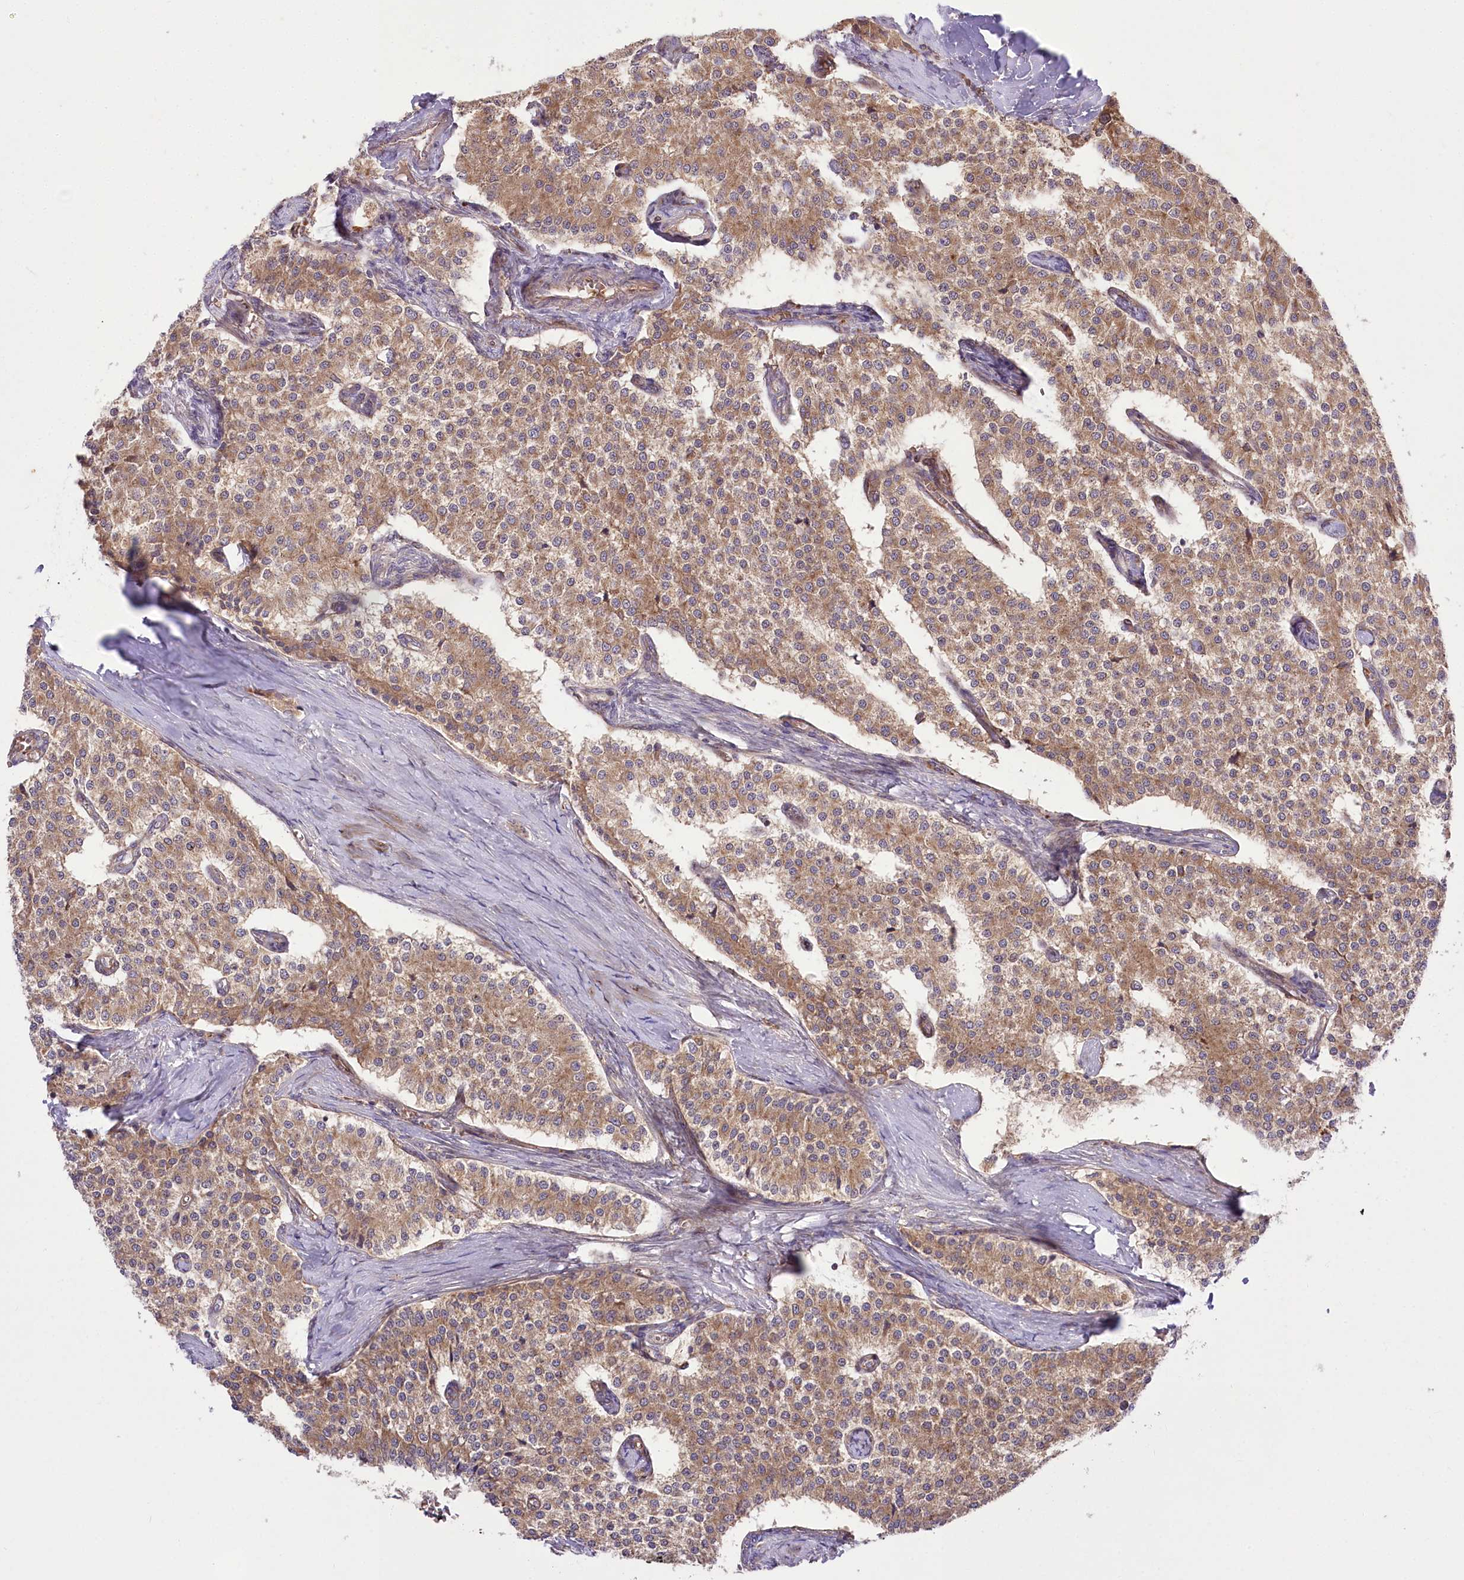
{"staining": {"intensity": "moderate", "quantity": ">75%", "location": "cytoplasmic/membranous"}, "tissue": "carcinoid", "cell_type": "Tumor cells", "image_type": "cancer", "snomed": [{"axis": "morphology", "description": "Carcinoid, malignant, NOS"}, {"axis": "topography", "description": "Colon"}], "caption": "Immunohistochemical staining of carcinoid (malignant) shows moderate cytoplasmic/membranous protein positivity in approximately >75% of tumor cells.", "gene": "TRUB1", "patient": {"sex": "female", "age": 52}}